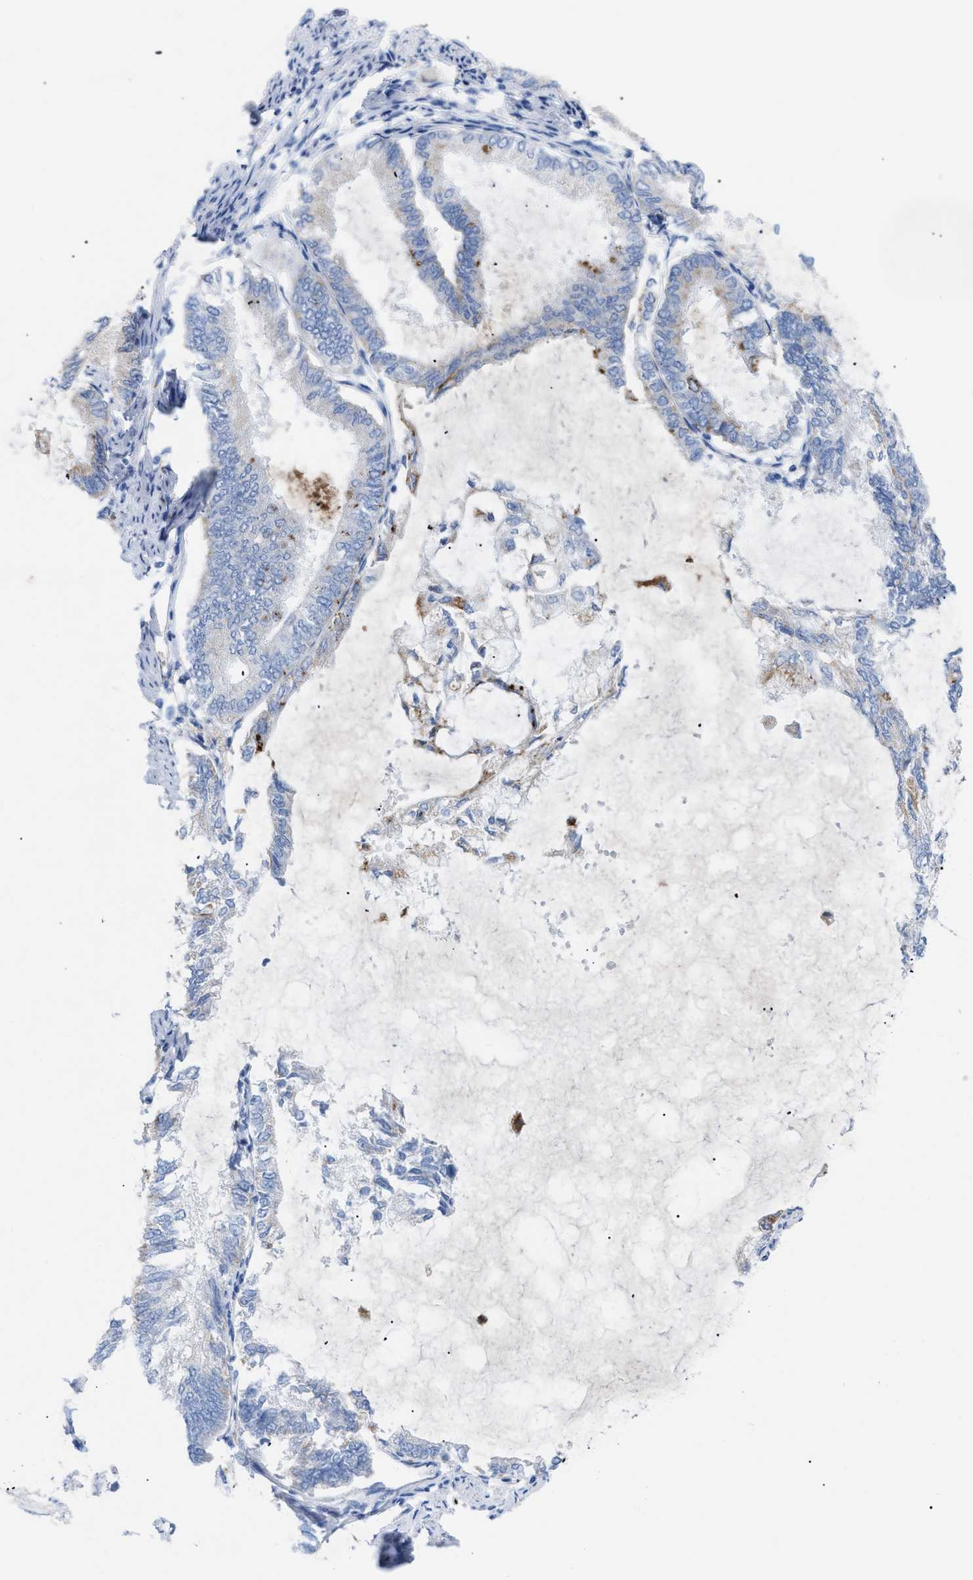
{"staining": {"intensity": "negative", "quantity": "none", "location": "none"}, "tissue": "endometrial cancer", "cell_type": "Tumor cells", "image_type": "cancer", "snomed": [{"axis": "morphology", "description": "Adenocarcinoma, NOS"}, {"axis": "topography", "description": "Endometrium"}], "caption": "A photomicrograph of human endometrial cancer (adenocarcinoma) is negative for staining in tumor cells.", "gene": "DRAM2", "patient": {"sex": "female", "age": 86}}